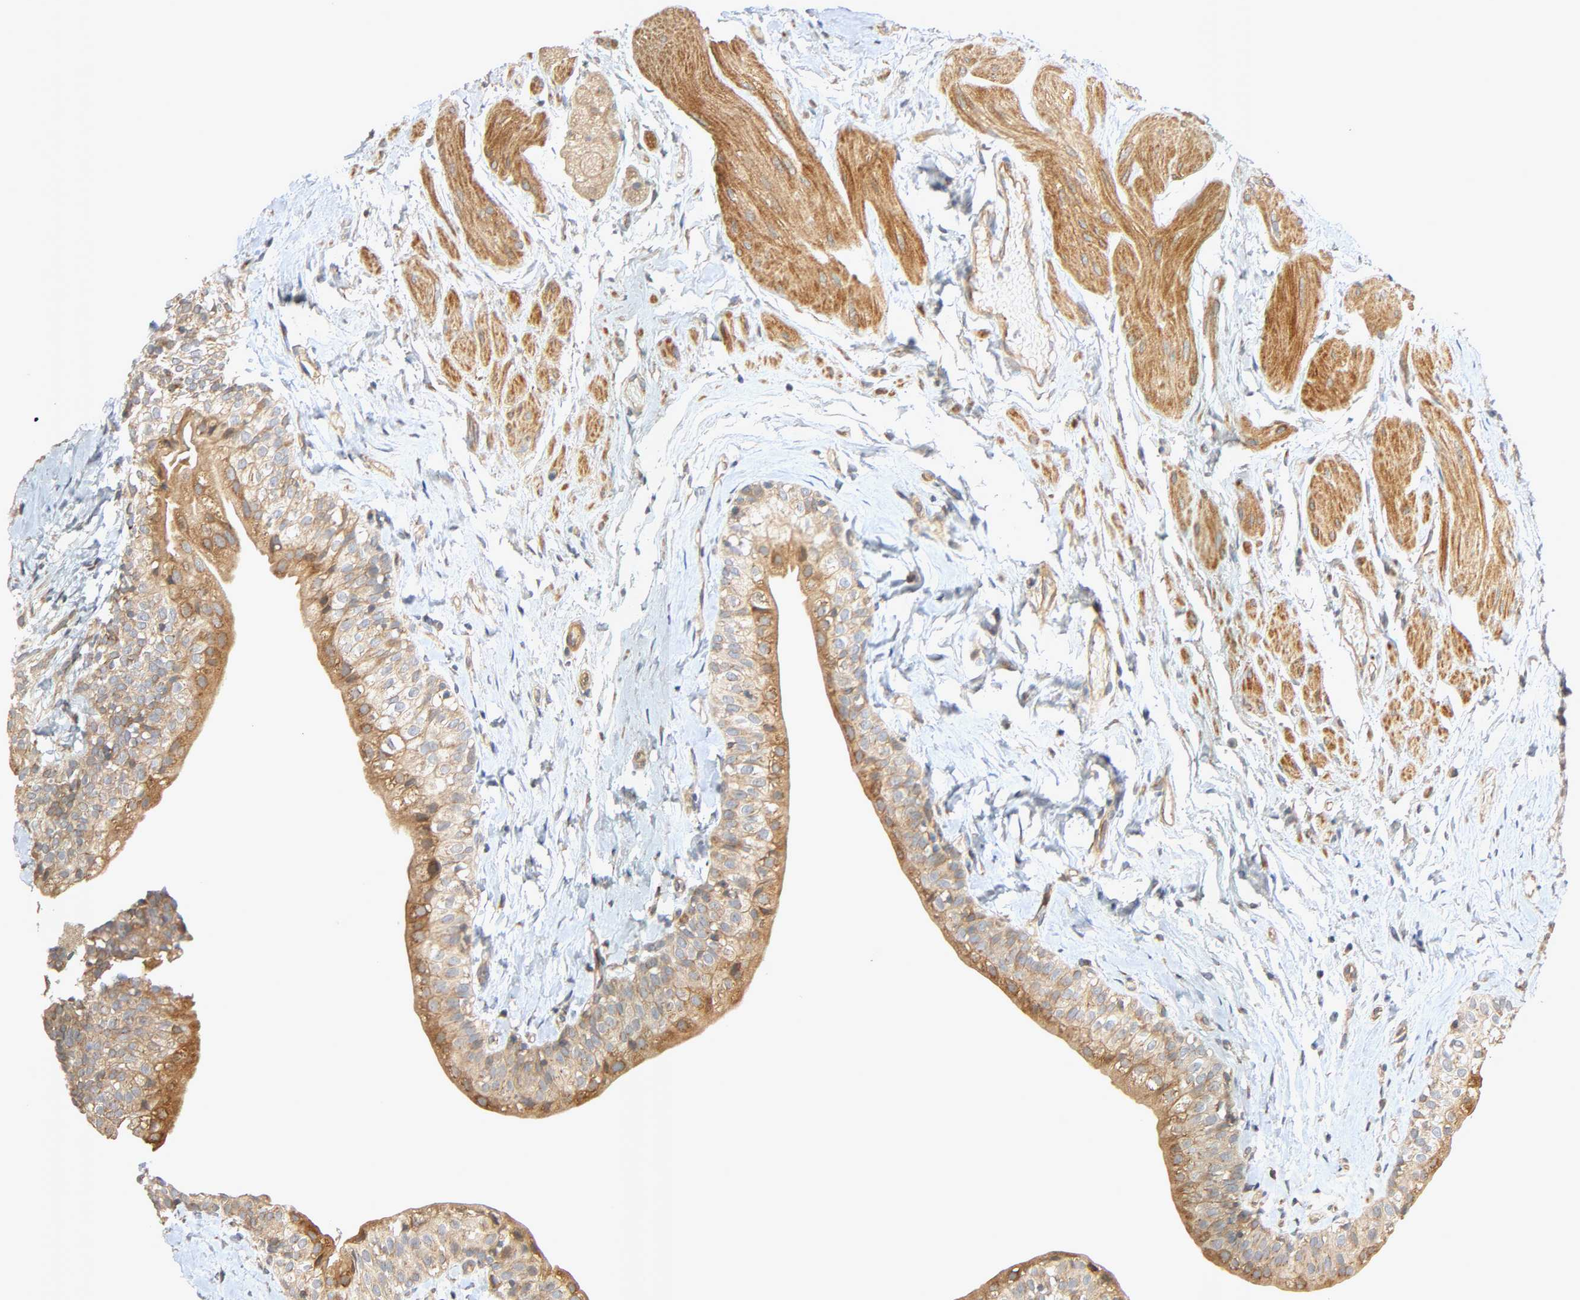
{"staining": {"intensity": "moderate", "quantity": "<25%", "location": "cytoplasmic/membranous"}, "tissue": "urinary bladder", "cell_type": "Urothelial cells", "image_type": "normal", "snomed": [{"axis": "morphology", "description": "Normal tissue, NOS"}, {"axis": "topography", "description": "Urinary bladder"}], "caption": "High-power microscopy captured an IHC histopathology image of normal urinary bladder, revealing moderate cytoplasmic/membranous staining in approximately <25% of urothelial cells. (IHC, brightfield microscopy, high magnification).", "gene": "SGSM1", "patient": {"sex": "male", "age": 59}}